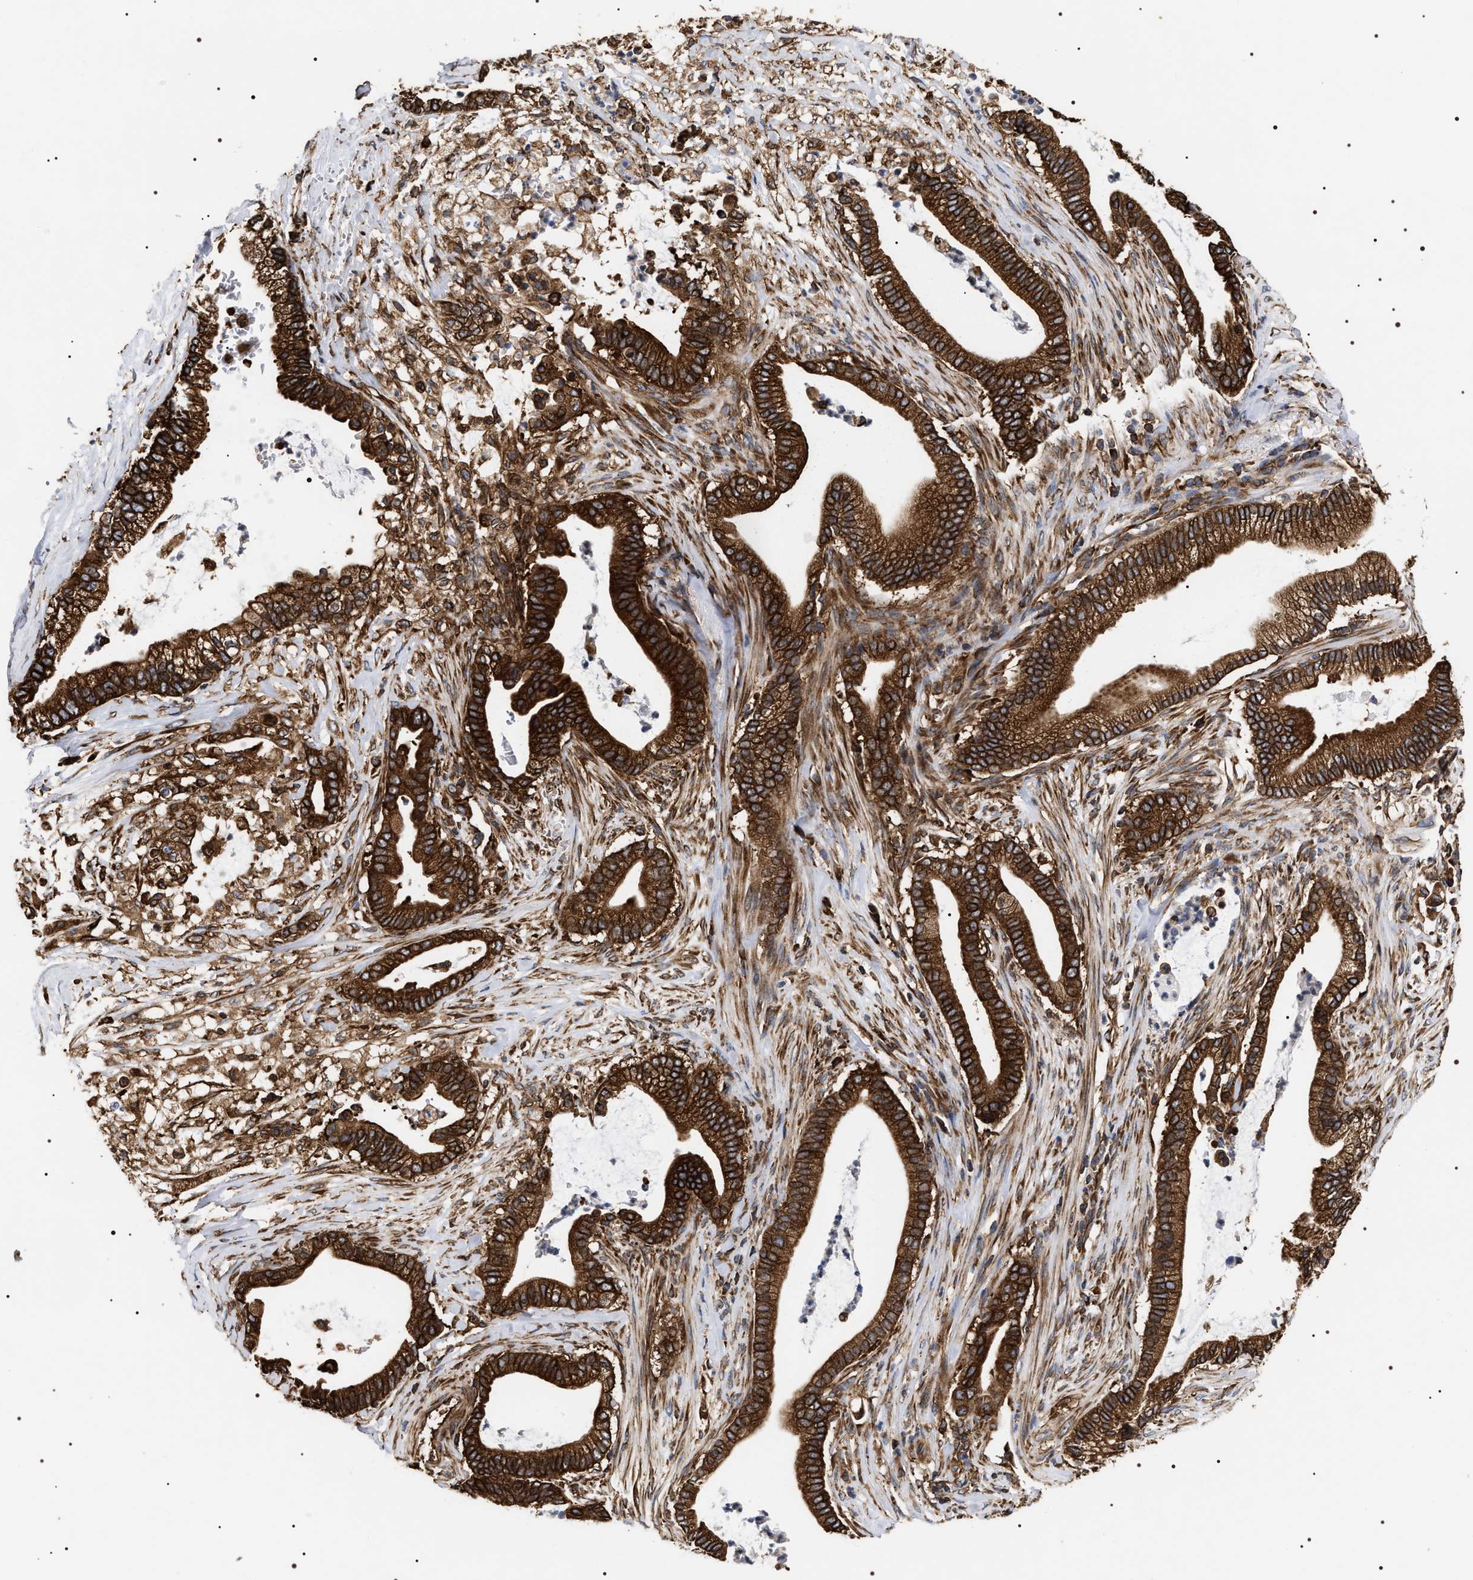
{"staining": {"intensity": "strong", "quantity": ">75%", "location": "cytoplasmic/membranous"}, "tissue": "pancreatic cancer", "cell_type": "Tumor cells", "image_type": "cancer", "snomed": [{"axis": "morphology", "description": "Adenocarcinoma, NOS"}, {"axis": "topography", "description": "Pancreas"}], "caption": "Approximately >75% of tumor cells in pancreatic cancer display strong cytoplasmic/membranous protein expression as visualized by brown immunohistochemical staining.", "gene": "SERBP1", "patient": {"sex": "male", "age": 69}}